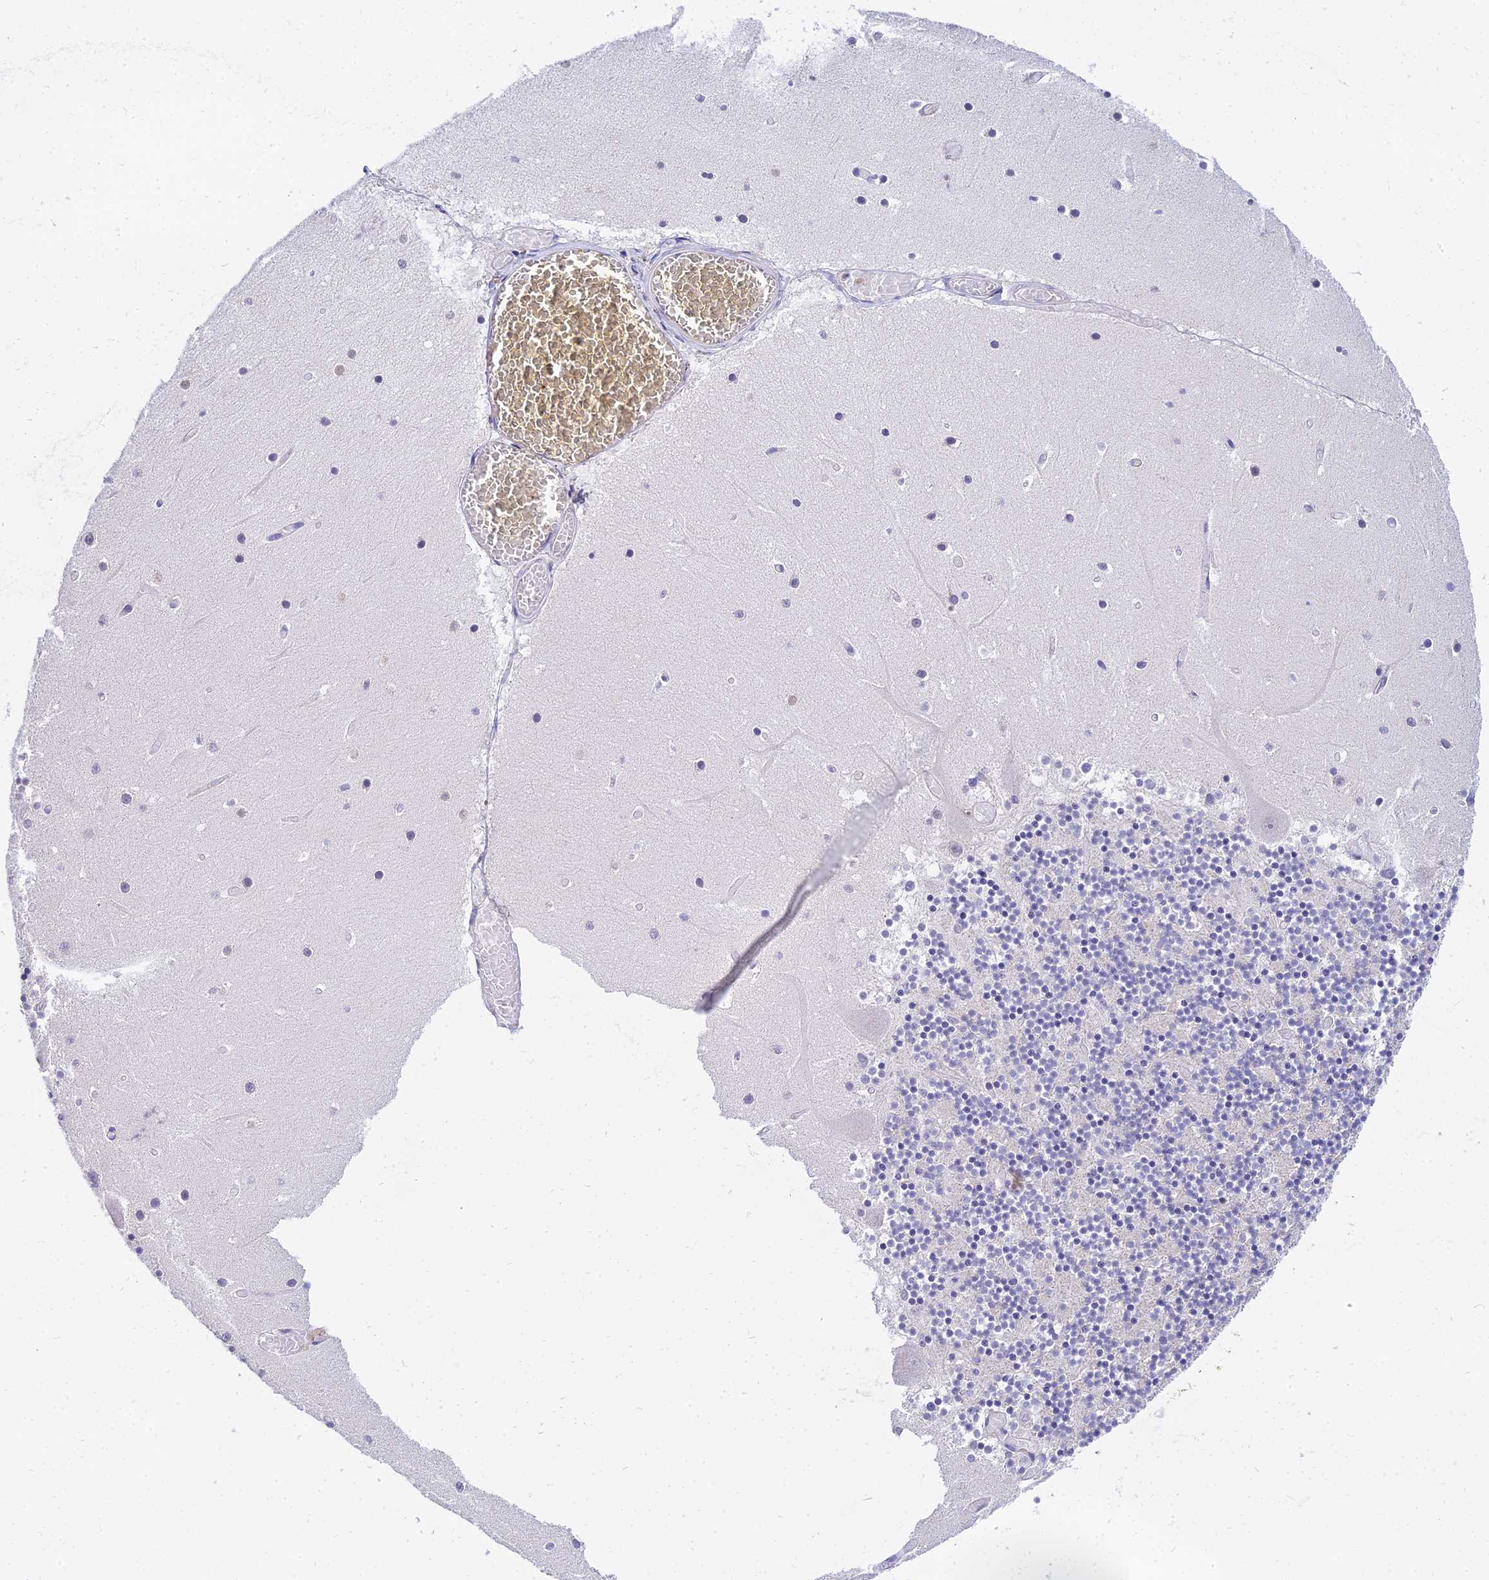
{"staining": {"intensity": "negative", "quantity": "none", "location": "none"}, "tissue": "cerebellum", "cell_type": "Cells in granular layer", "image_type": "normal", "snomed": [{"axis": "morphology", "description": "Normal tissue, NOS"}, {"axis": "topography", "description": "Cerebellum"}], "caption": "IHC of unremarkable cerebellum displays no positivity in cells in granular layer. (Immunohistochemistry, brightfield microscopy, high magnification).", "gene": "VWC2L", "patient": {"sex": "female", "age": 28}}